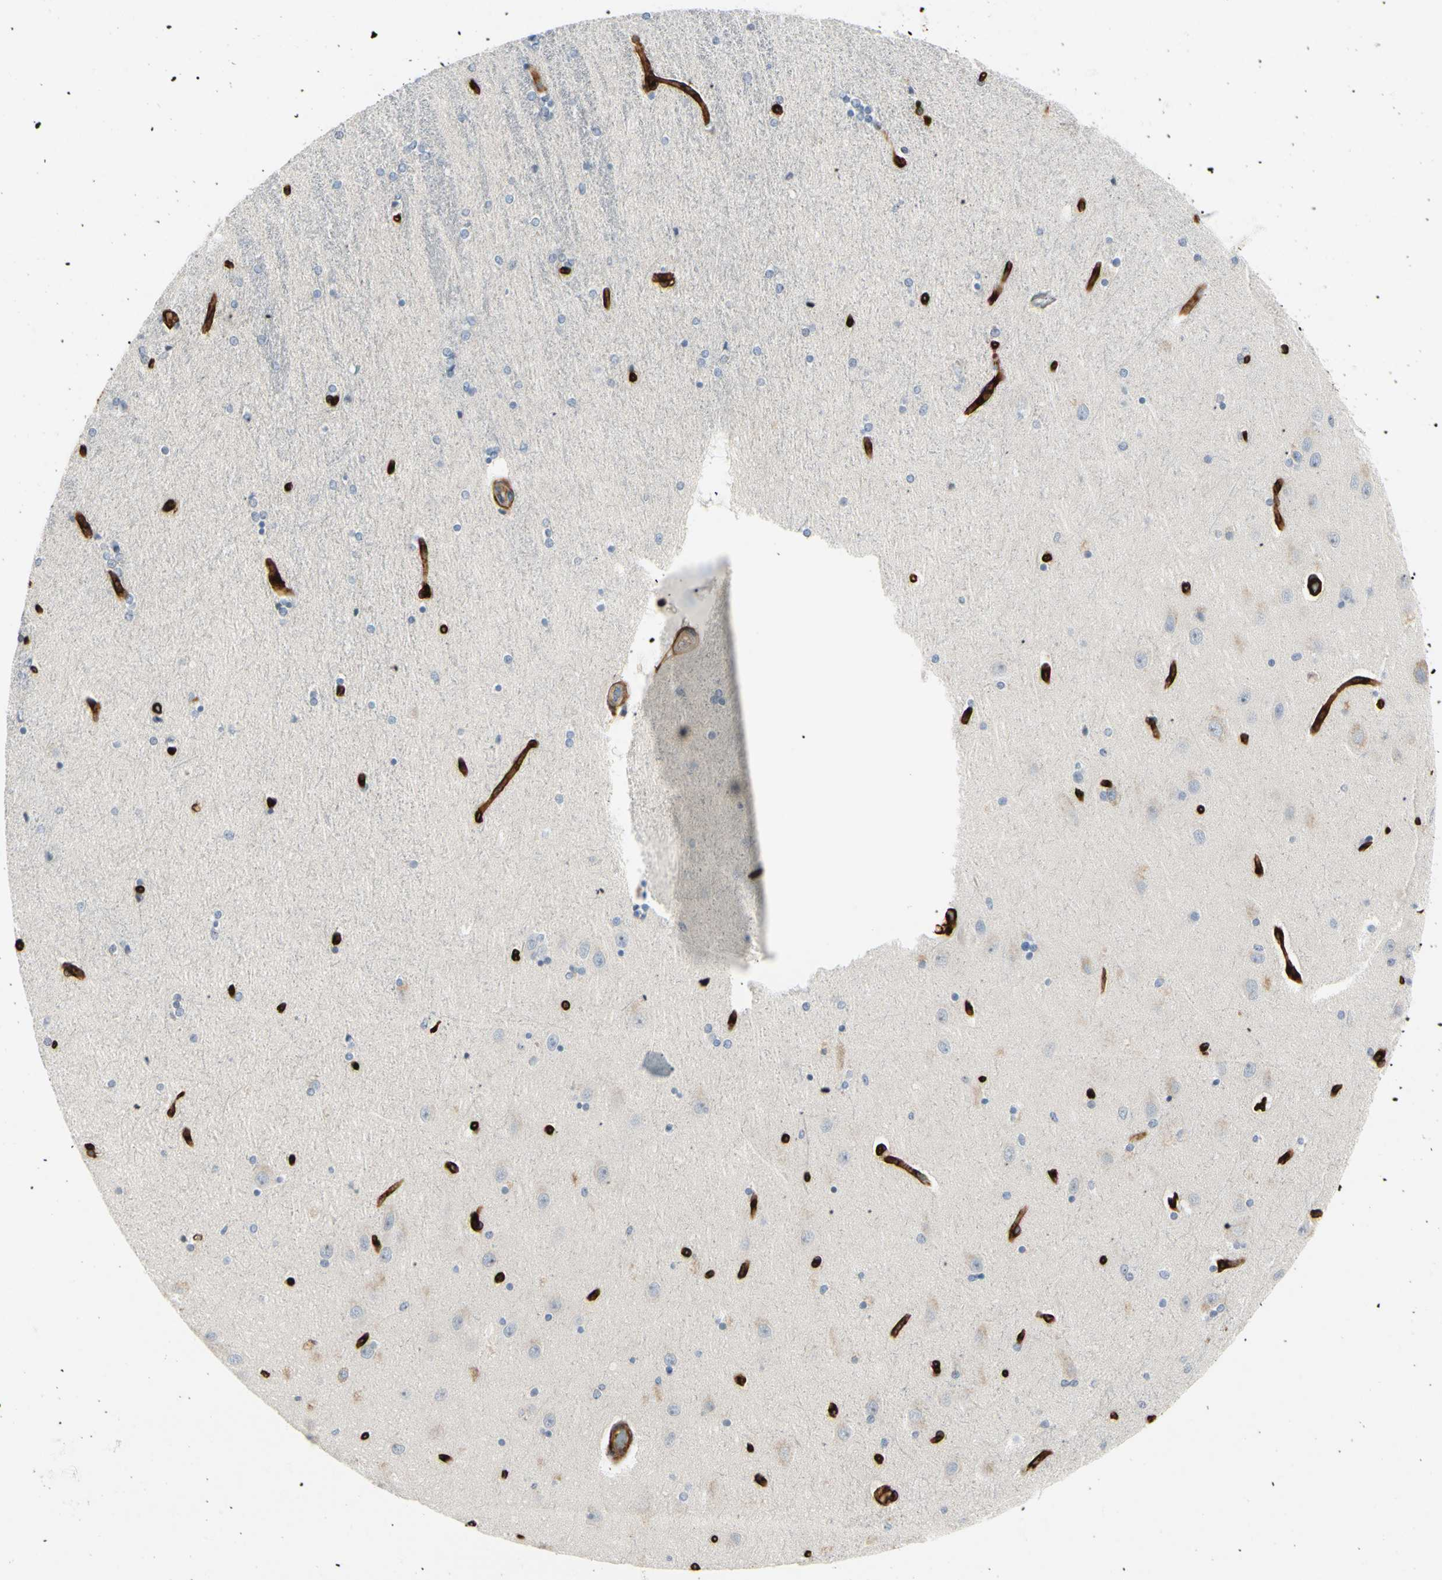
{"staining": {"intensity": "negative", "quantity": "none", "location": "none"}, "tissue": "hippocampus", "cell_type": "Glial cells", "image_type": "normal", "snomed": [{"axis": "morphology", "description": "Normal tissue, NOS"}, {"axis": "topography", "description": "Hippocampus"}], "caption": "A high-resolution image shows immunohistochemistry (IHC) staining of unremarkable hippocampus, which demonstrates no significant positivity in glial cells.", "gene": "GGT5", "patient": {"sex": "female", "age": 54}}